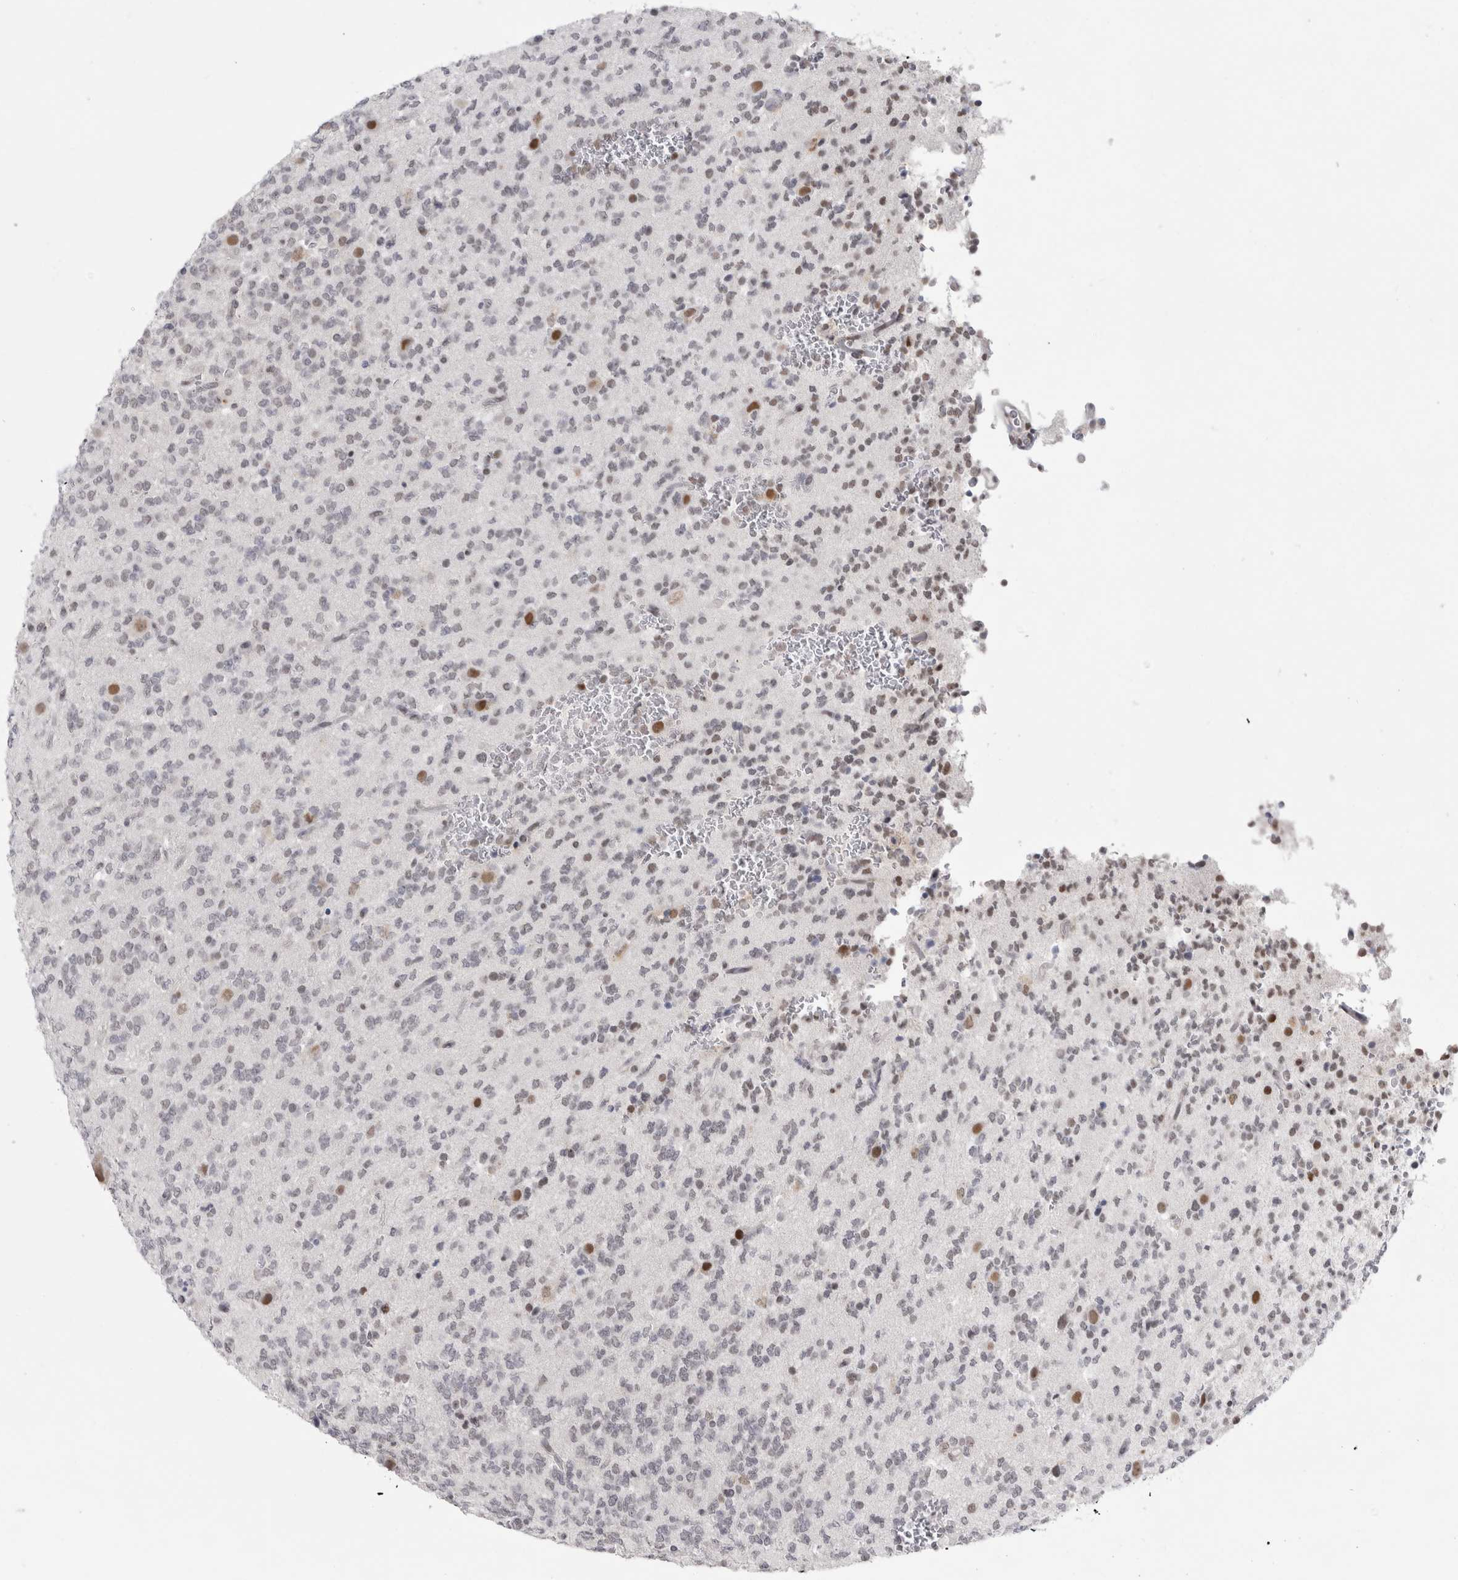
{"staining": {"intensity": "moderate", "quantity": "<25%", "location": "nuclear"}, "tissue": "glioma", "cell_type": "Tumor cells", "image_type": "cancer", "snomed": [{"axis": "morphology", "description": "Glioma, malignant, Low grade"}, {"axis": "topography", "description": "Brain"}], "caption": "This micrograph shows malignant glioma (low-grade) stained with immunohistochemistry to label a protein in brown. The nuclear of tumor cells show moderate positivity for the protein. Nuclei are counter-stained blue.", "gene": "PSMB2", "patient": {"sex": "male", "age": 38}}